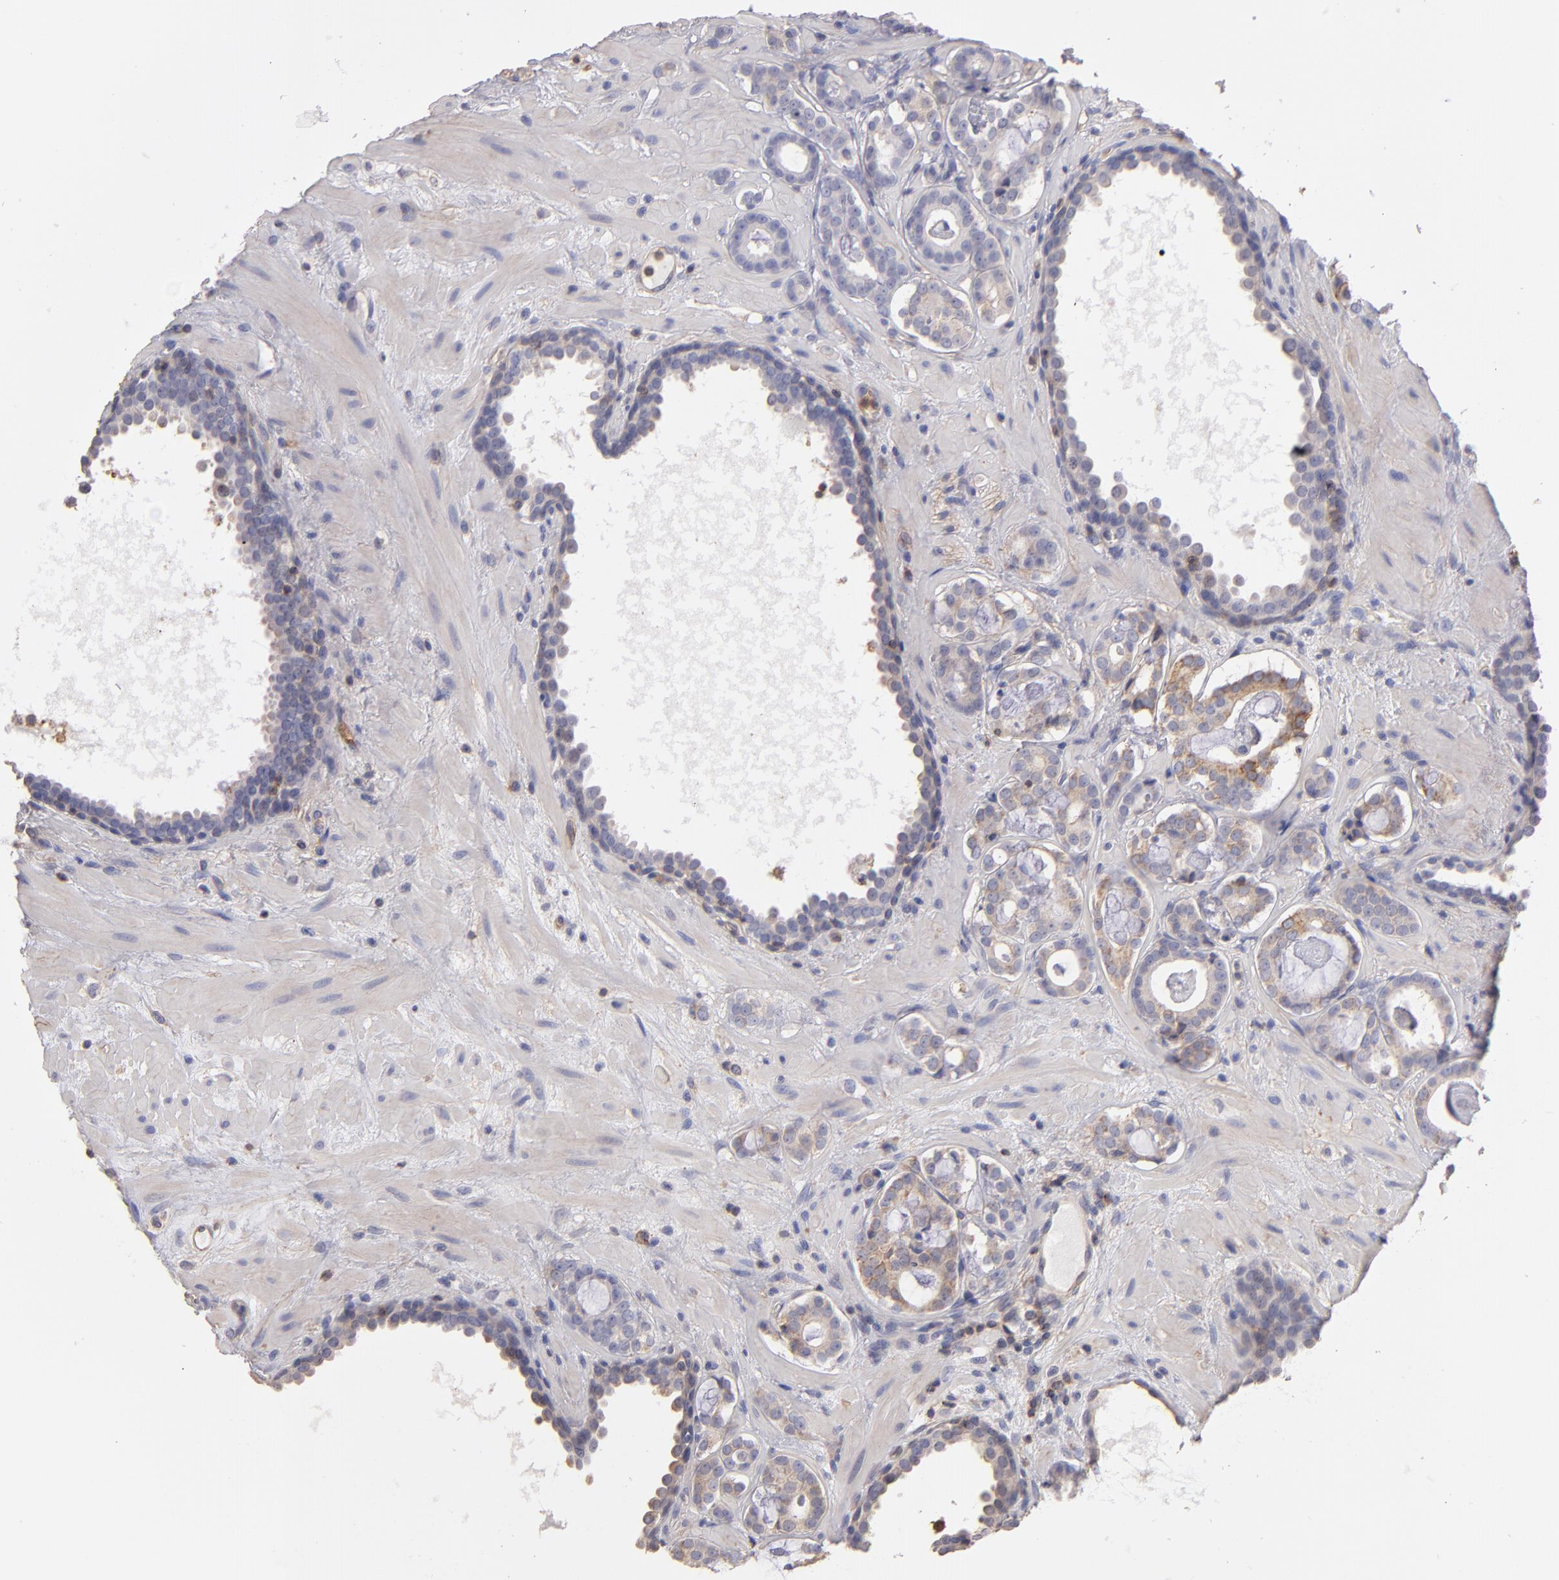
{"staining": {"intensity": "weak", "quantity": ">75%", "location": "cytoplasmic/membranous"}, "tissue": "prostate cancer", "cell_type": "Tumor cells", "image_type": "cancer", "snomed": [{"axis": "morphology", "description": "Adenocarcinoma, Low grade"}, {"axis": "topography", "description": "Prostate"}], "caption": "Immunohistochemical staining of adenocarcinoma (low-grade) (prostate) reveals low levels of weak cytoplasmic/membranous positivity in about >75% of tumor cells.", "gene": "ABCB1", "patient": {"sex": "male", "age": 57}}